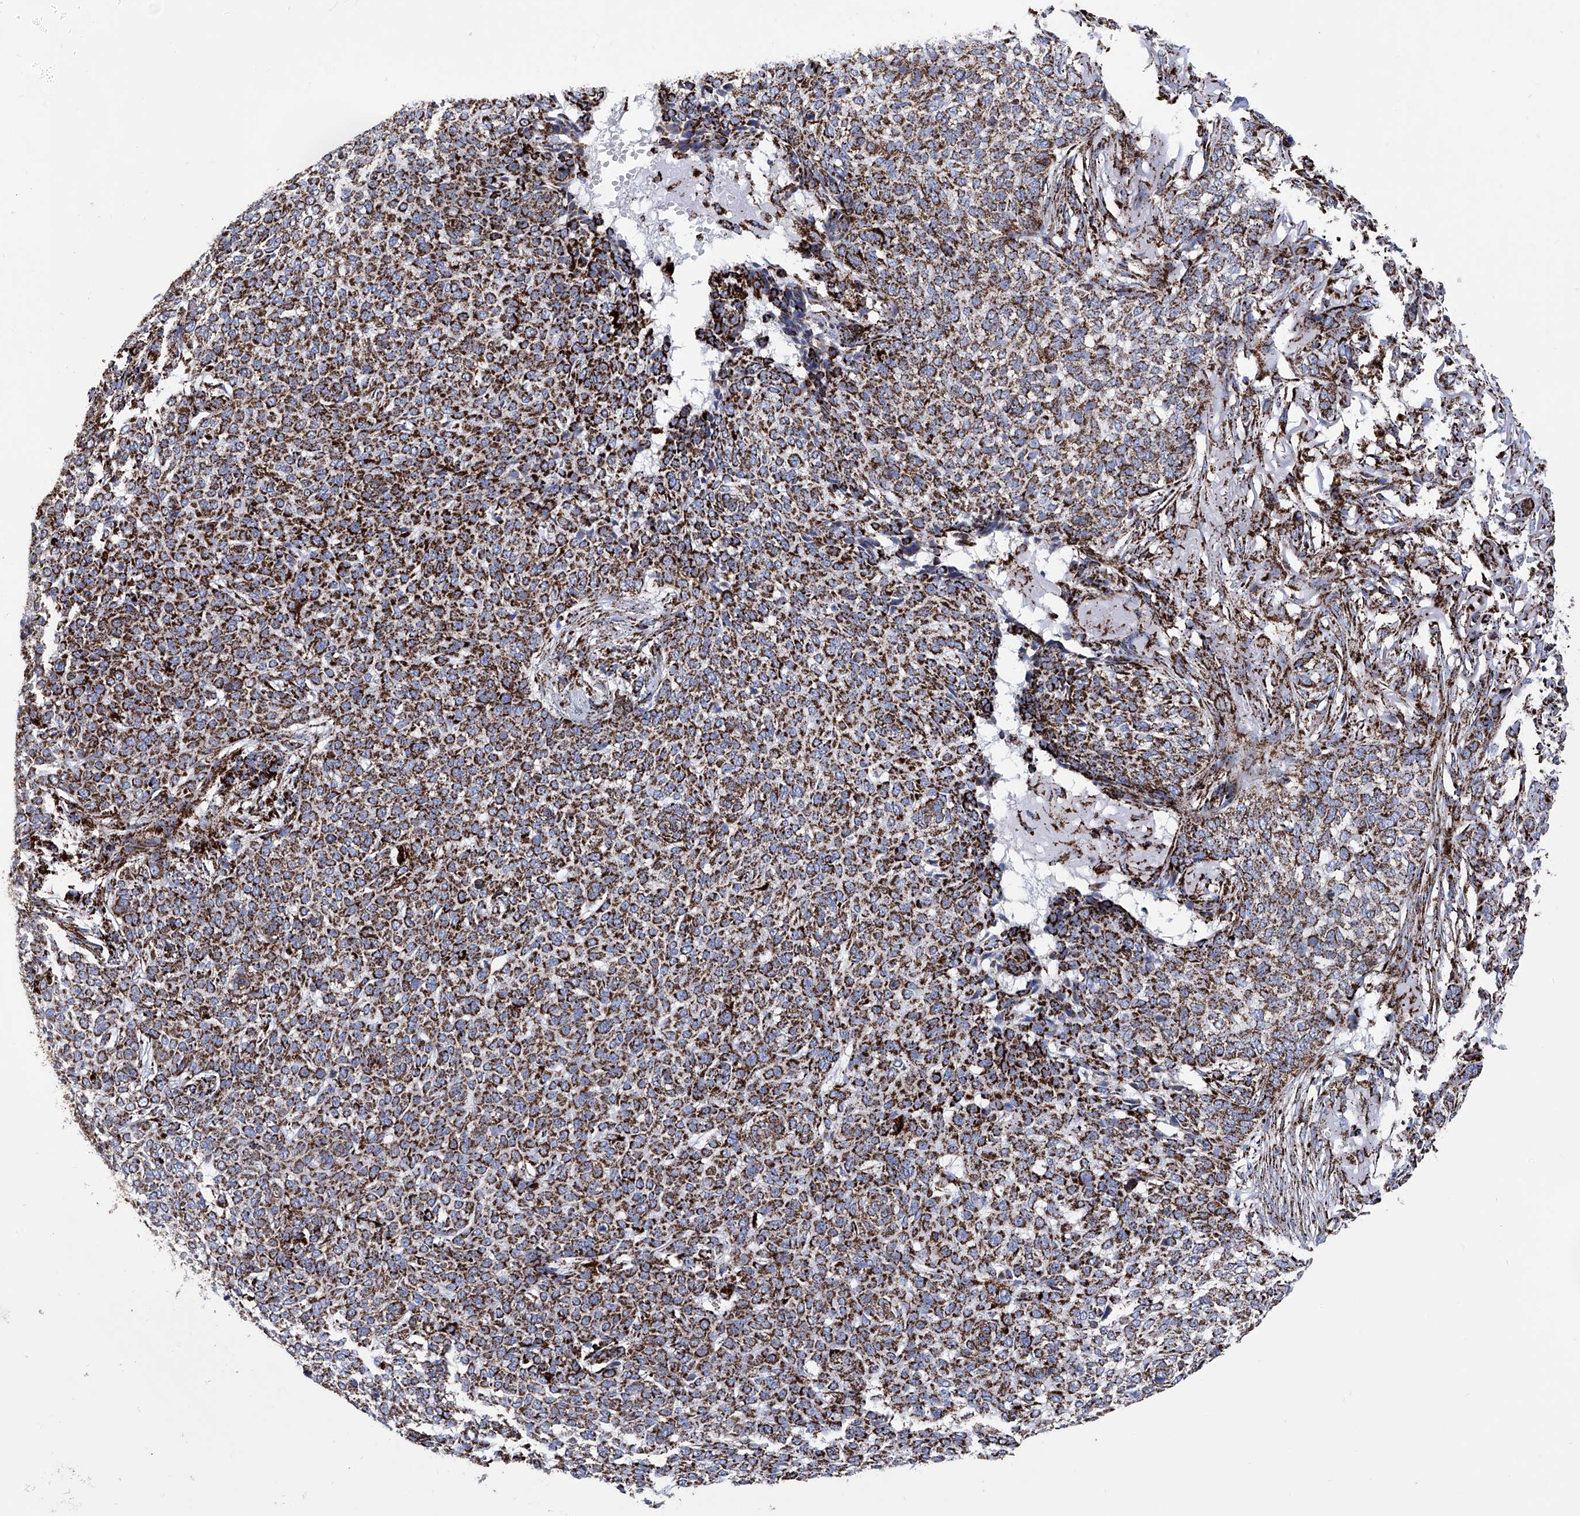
{"staining": {"intensity": "strong", "quantity": ">75%", "location": "cytoplasmic/membranous"}, "tissue": "skin cancer", "cell_type": "Tumor cells", "image_type": "cancer", "snomed": [{"axis": "morphology", "description": "Basal cell carcinoma"}, {"axis": "topography", "description": "Skin"}], "caption": "A brown stain shows strong cytoplasmic/membranous staining of a protein in human basal cell carcinoma (skin) tumor cells.", "gene": "ATP5PF", "patient": {"sex": "male", "age": 85}}